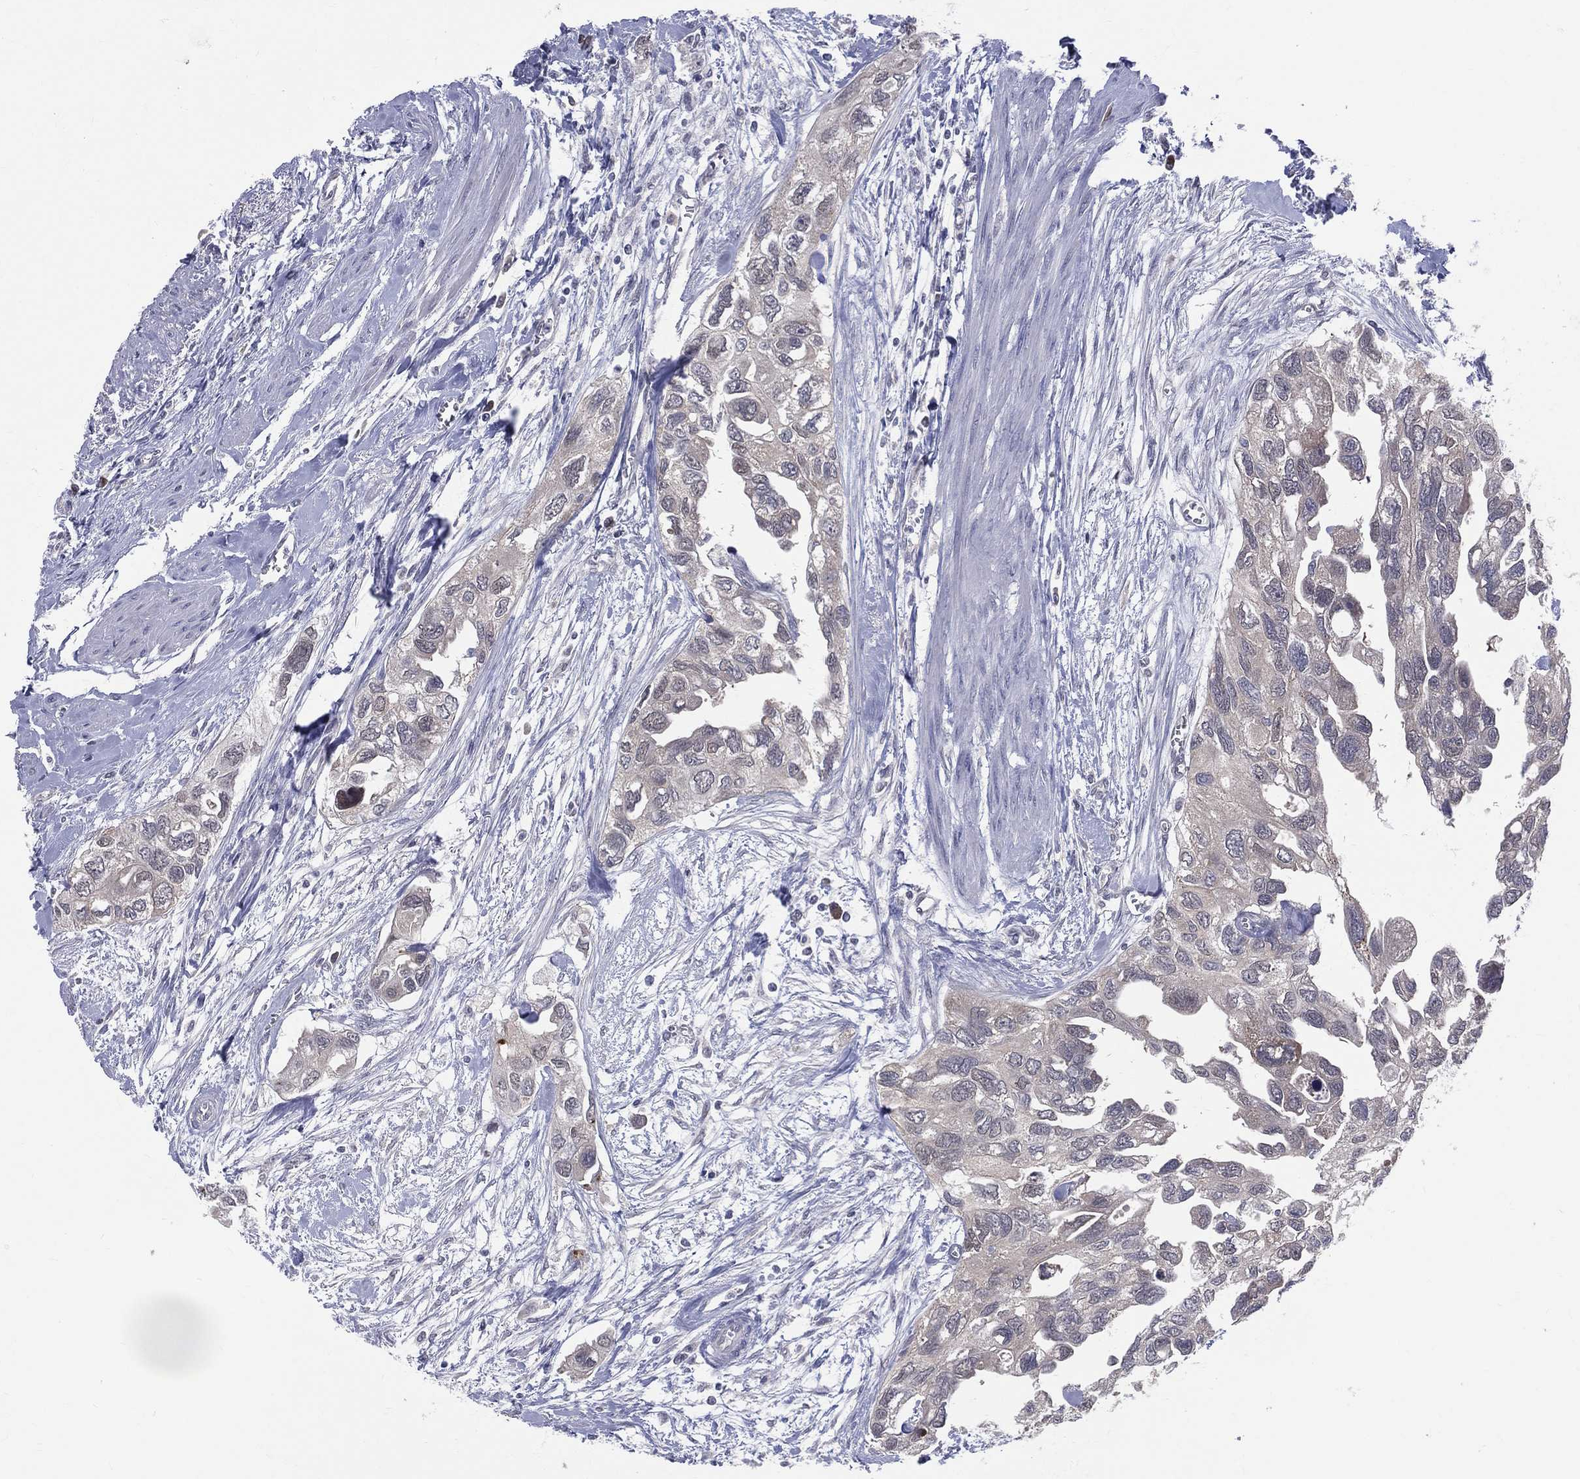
{"staining": {"intensity": "negative", "quantity": "none", "location": "none"}, "tissue": "urothelial cancer", "cell_type": "Tumor cells", "image_type": "cancer", "snomed": [{"axis": "morphology", "description": "Urothelial carcinoma, High grade"}, {"axis": "topography", "description": "Urinary bladder"}], "caption": "The micrograph exhibits no significant staining in tumor cells of urothelial carcinoma (high-grade). (Immunohistochemistry (ihc), brightfield microscopy, high magnification).", "gene": "DLG4", "patient": {"sex": "male", "age": 59}}